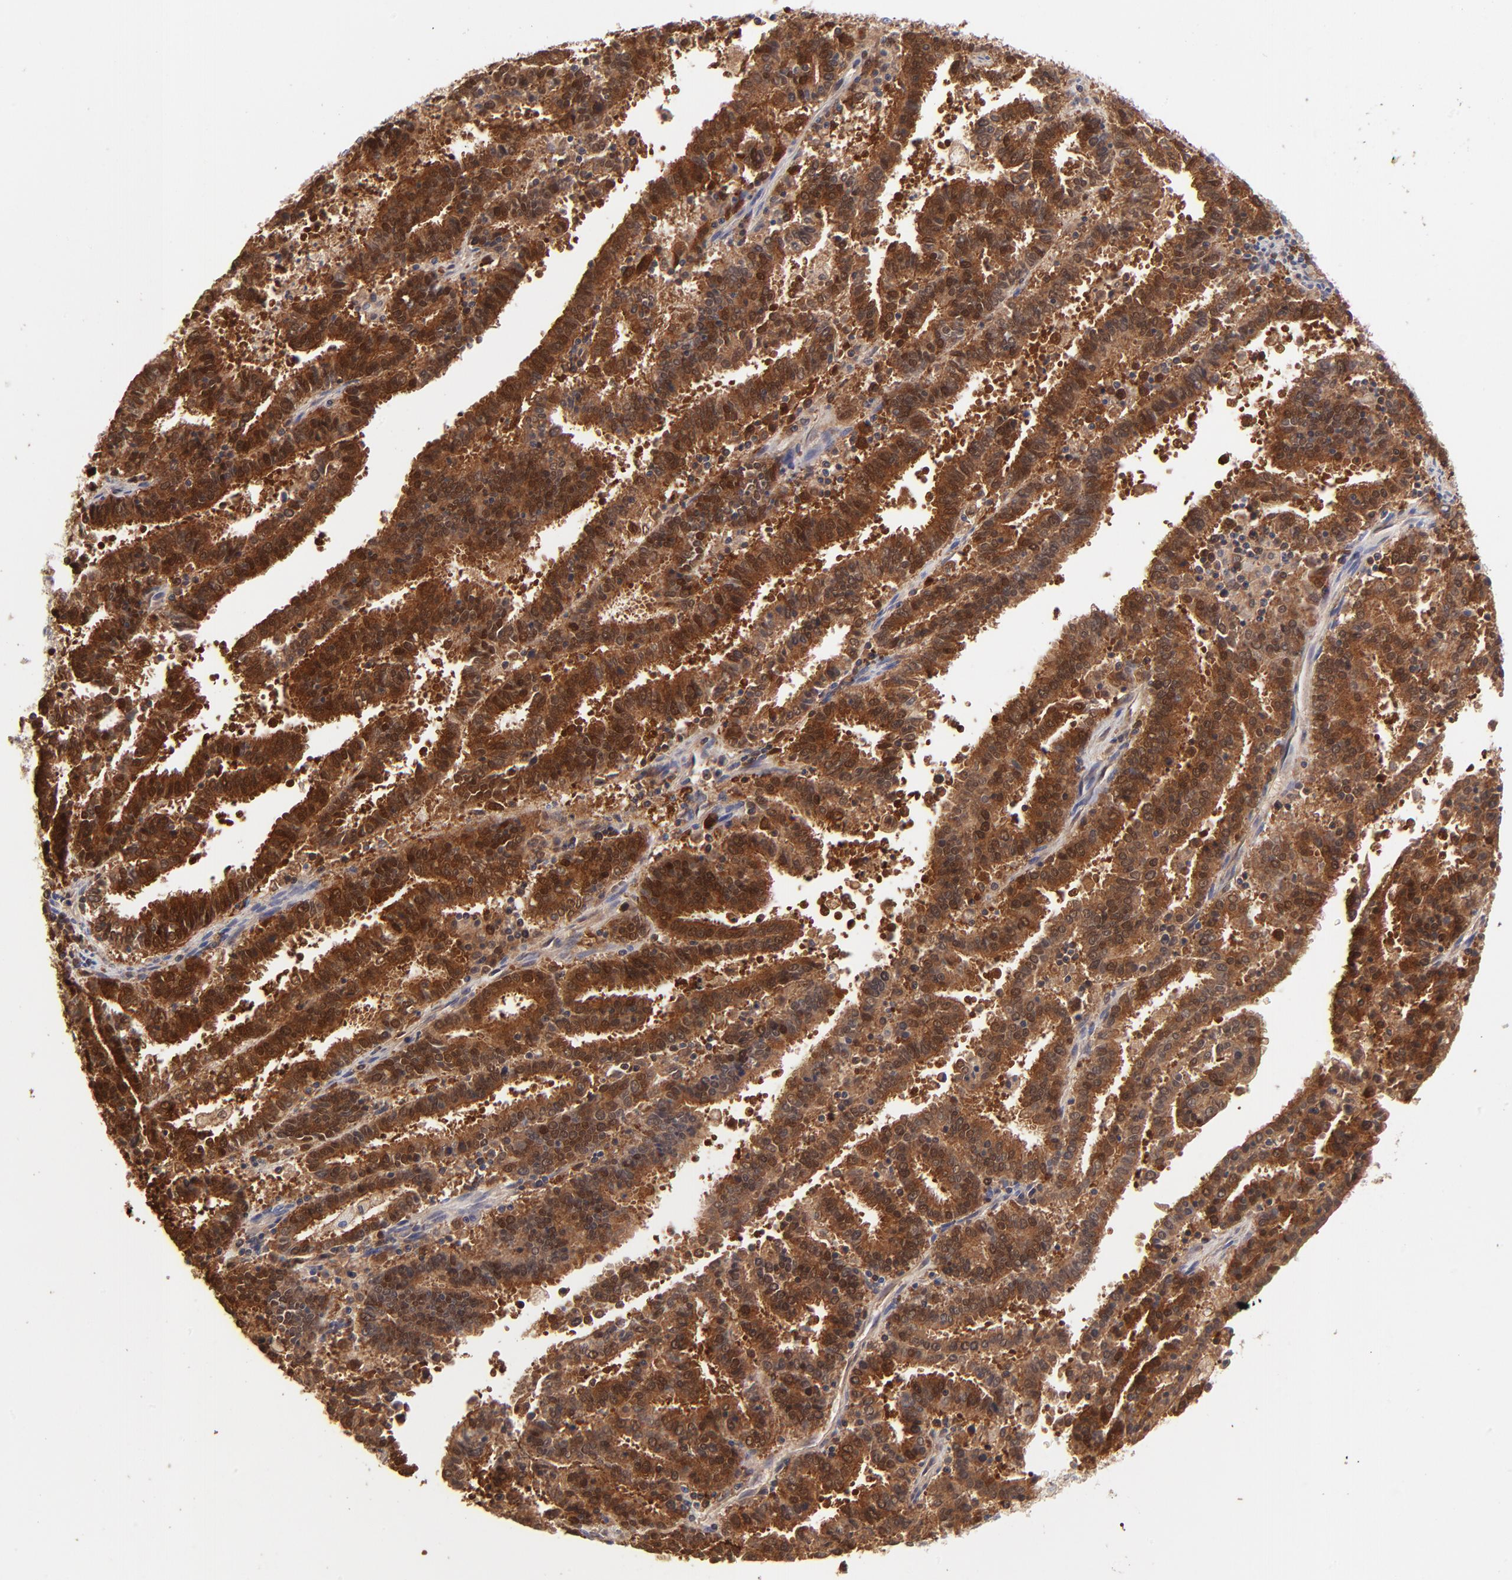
{"staining": {"intensity": "strong", "quantity": ">75%", "location": "cytoplasmic/membranous,nuclear"}, "tissue": "endometrial cancer", "cell_type": "Tumor cells", "image_type": "cancer", "snomed": [{"axis": "morphology", "description": "Adenocarcinoma, NOS"}, {"axis": "topography", "description": "Uterus"}], "caption": "This is a histology image of IHC staining of endometrial cancer (adenocarcinoma), which shows strong positivity in the cytoplasmic/membranous and nuclear of tumor cells.", "gene": "DCTPP1", "patient": {"sex": "female", "age": 83}}